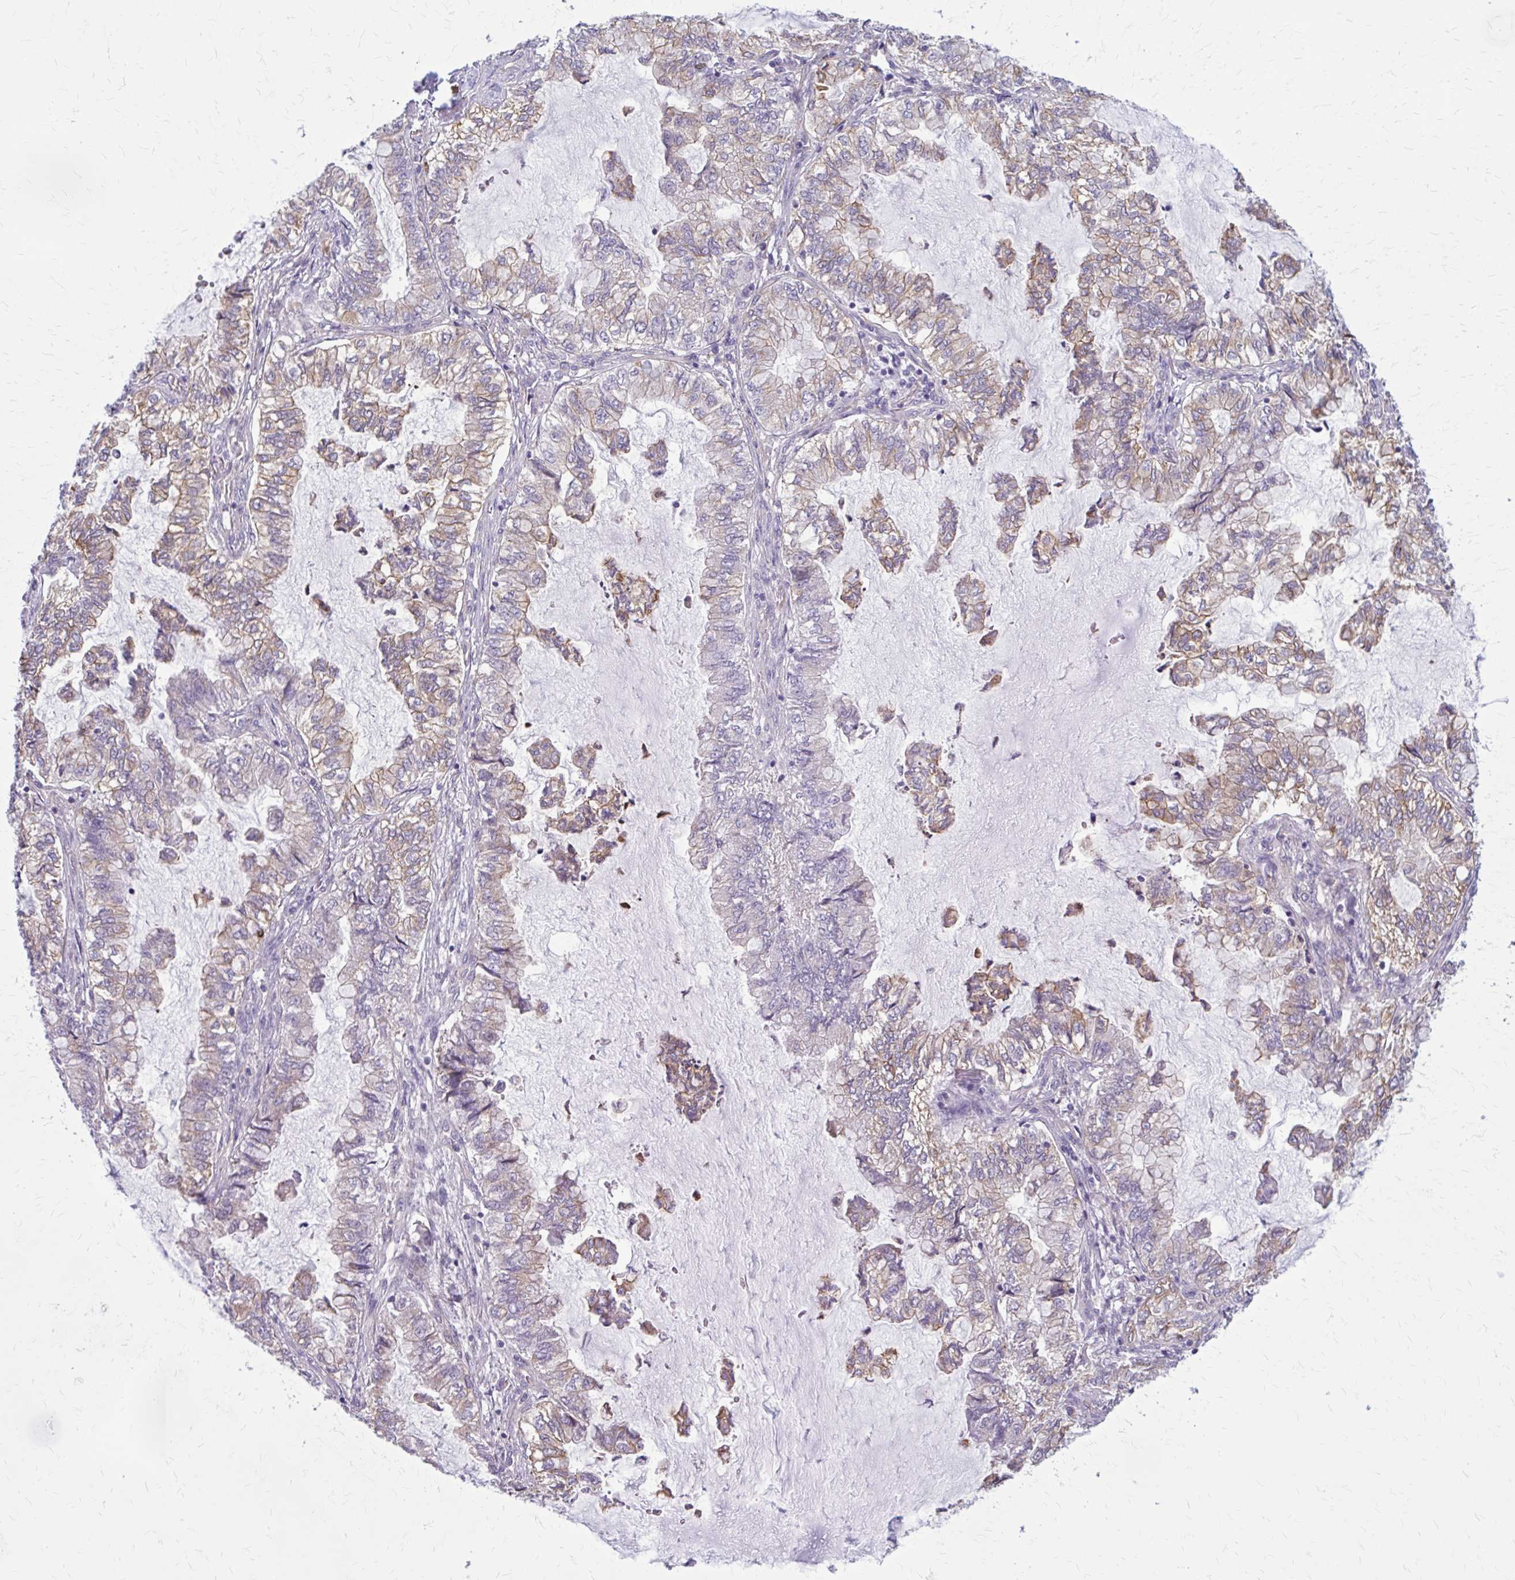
{"staining": {"intensity": "moderate", "quantity": "25%-75%", "location": "cytoplasmic/membranous"}, "tissue": "lung cancer", "cell_type": "Tumor cells", "image_type": "cancer", "snomed": [{"axis": "morphology", "description": "Adenocarcinoma, NOS"}, {"axis": "topography", "description": "Lymph node"}, {"axis": "topography", "description": "Lung"}], "caption": "The immunohistochemical stain highlights moderate cytoplasmic/membranous expression in tumor cells of lung adenocarcinoma tissue.", "gene": "ZDHHC7", "patient": {"sex": "male", "age": 66}}